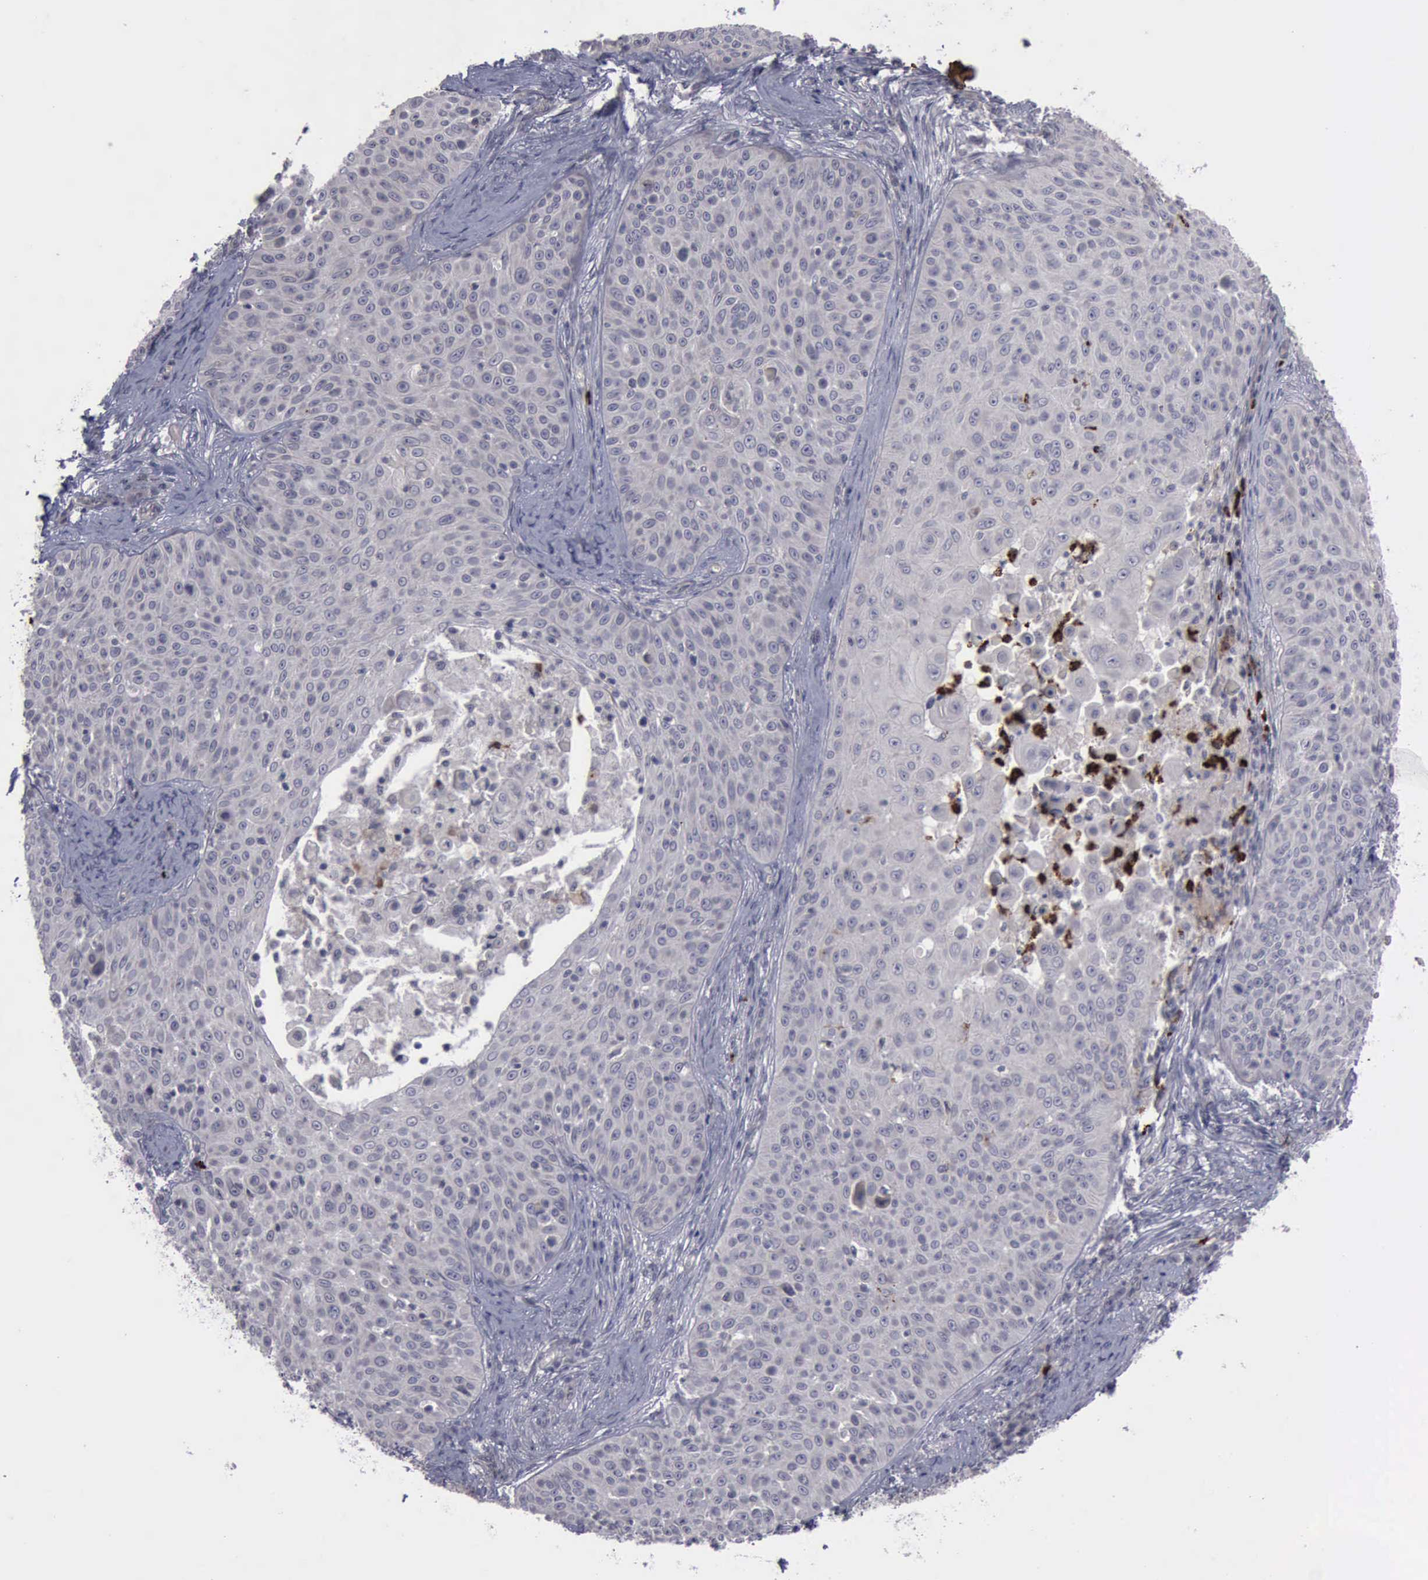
{"staining": {"intensity": "negative", "quantity": "none", "location": "none"}, "tissue": "skin cancer", "cell_type": "Tumor cells", "image_type": "cancer", "snomed": [{"axis": "morphology", "description": "Squamous cell carcinoma, NOS"}, {"axis": "topography", "description": "Skin"}], "caption": "Immunohistochemical staining of human squamous cell carcinoma (skin) shows no significant expression in tumor cells. (DAB IHC visualized using brightfield microscopy, high magnification).", "gene": "MMP9", "patient": {"sex": "male", "age": 82}}